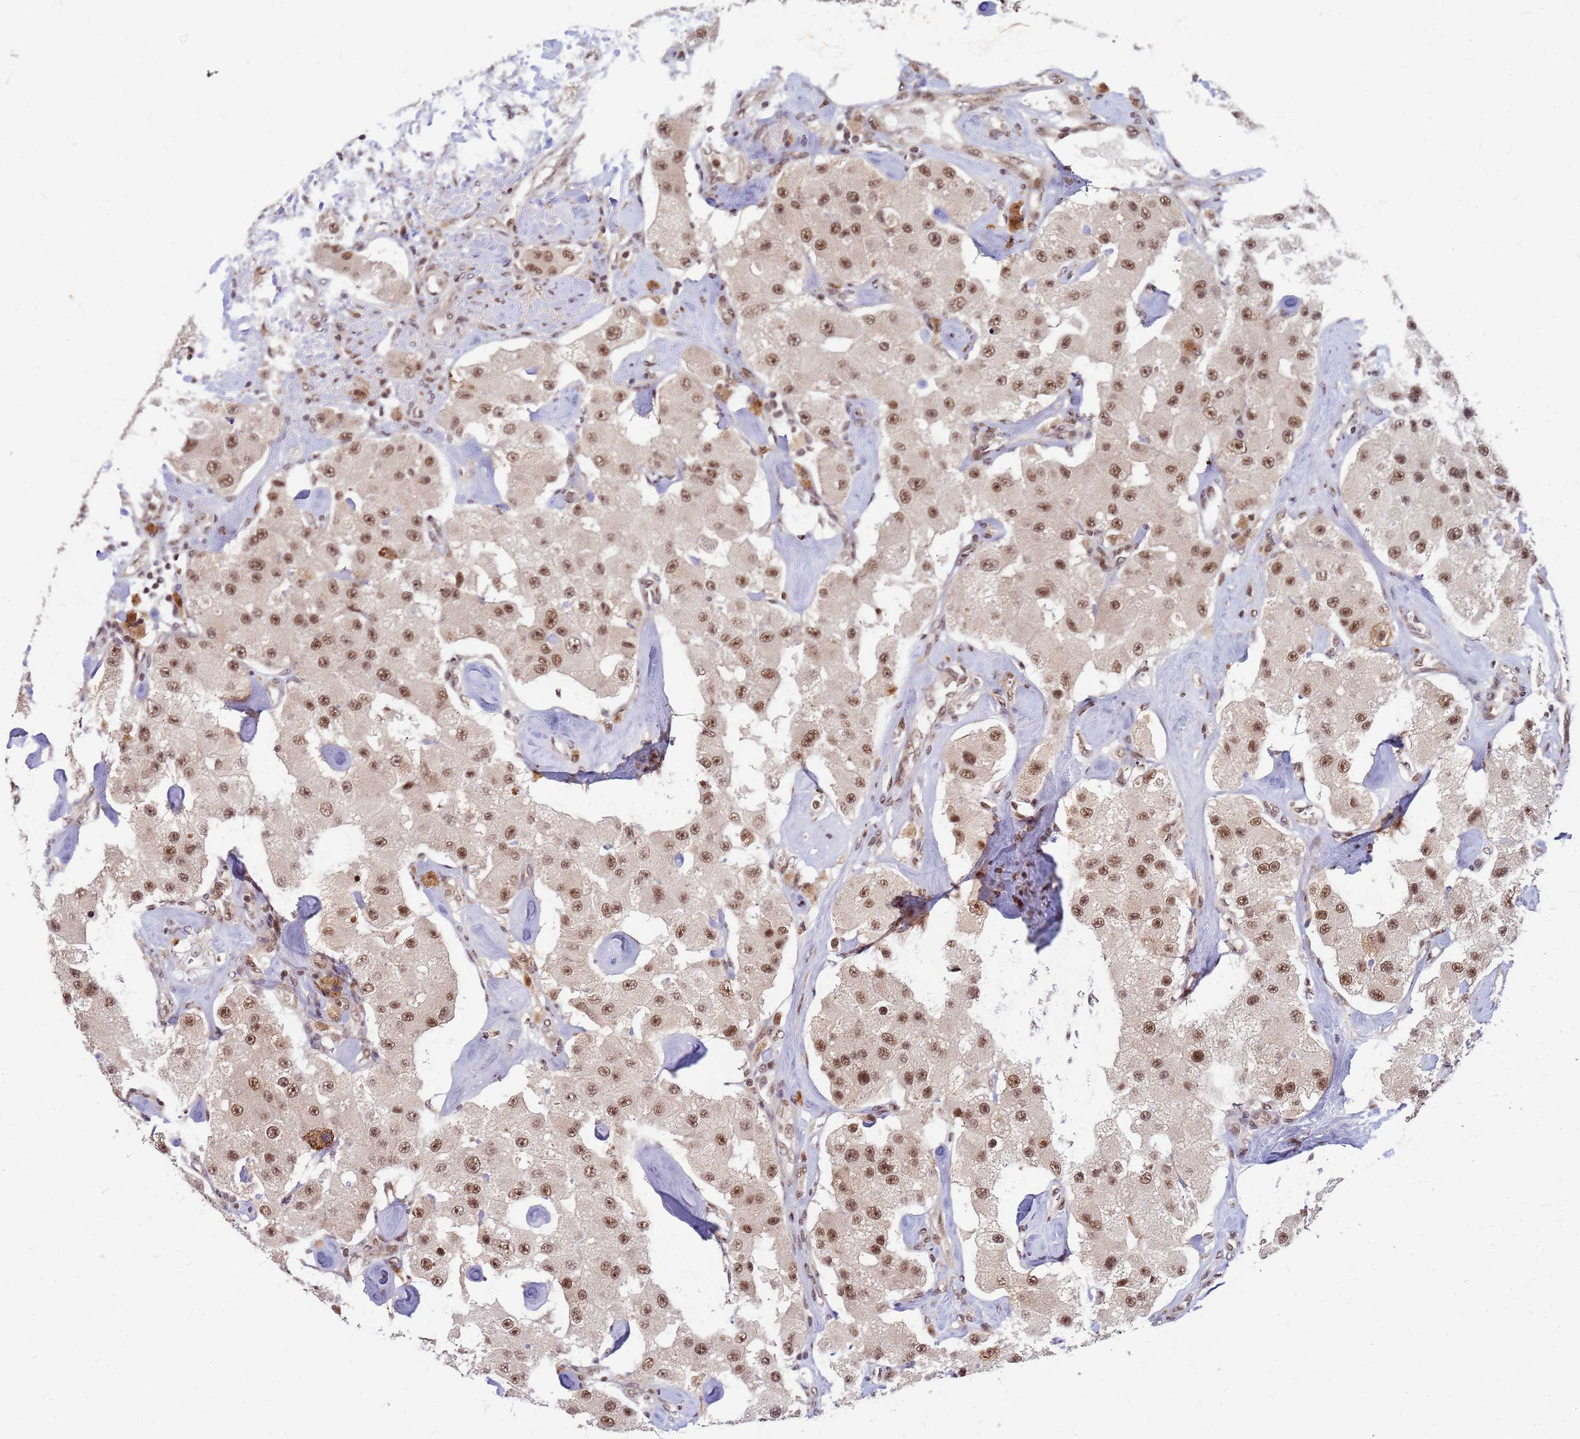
{"staining": {"intensity": "moderate", "quantity": ">75%", "location": "nuclear"}, "tissue": "carcinoid", "cell_type": "Tumor cells", "image_type": "cancer", "snomed": [{"axis": "morphology", "description": "Carcinoid, malignant, NOS"}, {"axis": "topography", "description": "Pancreas"}], "caption": "IHC photomicrograph of neoplastic tissue: human malignant carcinoid stained using immunohistochemistry (IHC) exhibits medium levels of moderate protein expression localized specifically in the nuclear of tumor cells, appearing as a nuclear brown color.", "gene": "NCBP2", "patient": {"sex": "male", "age": 41}}